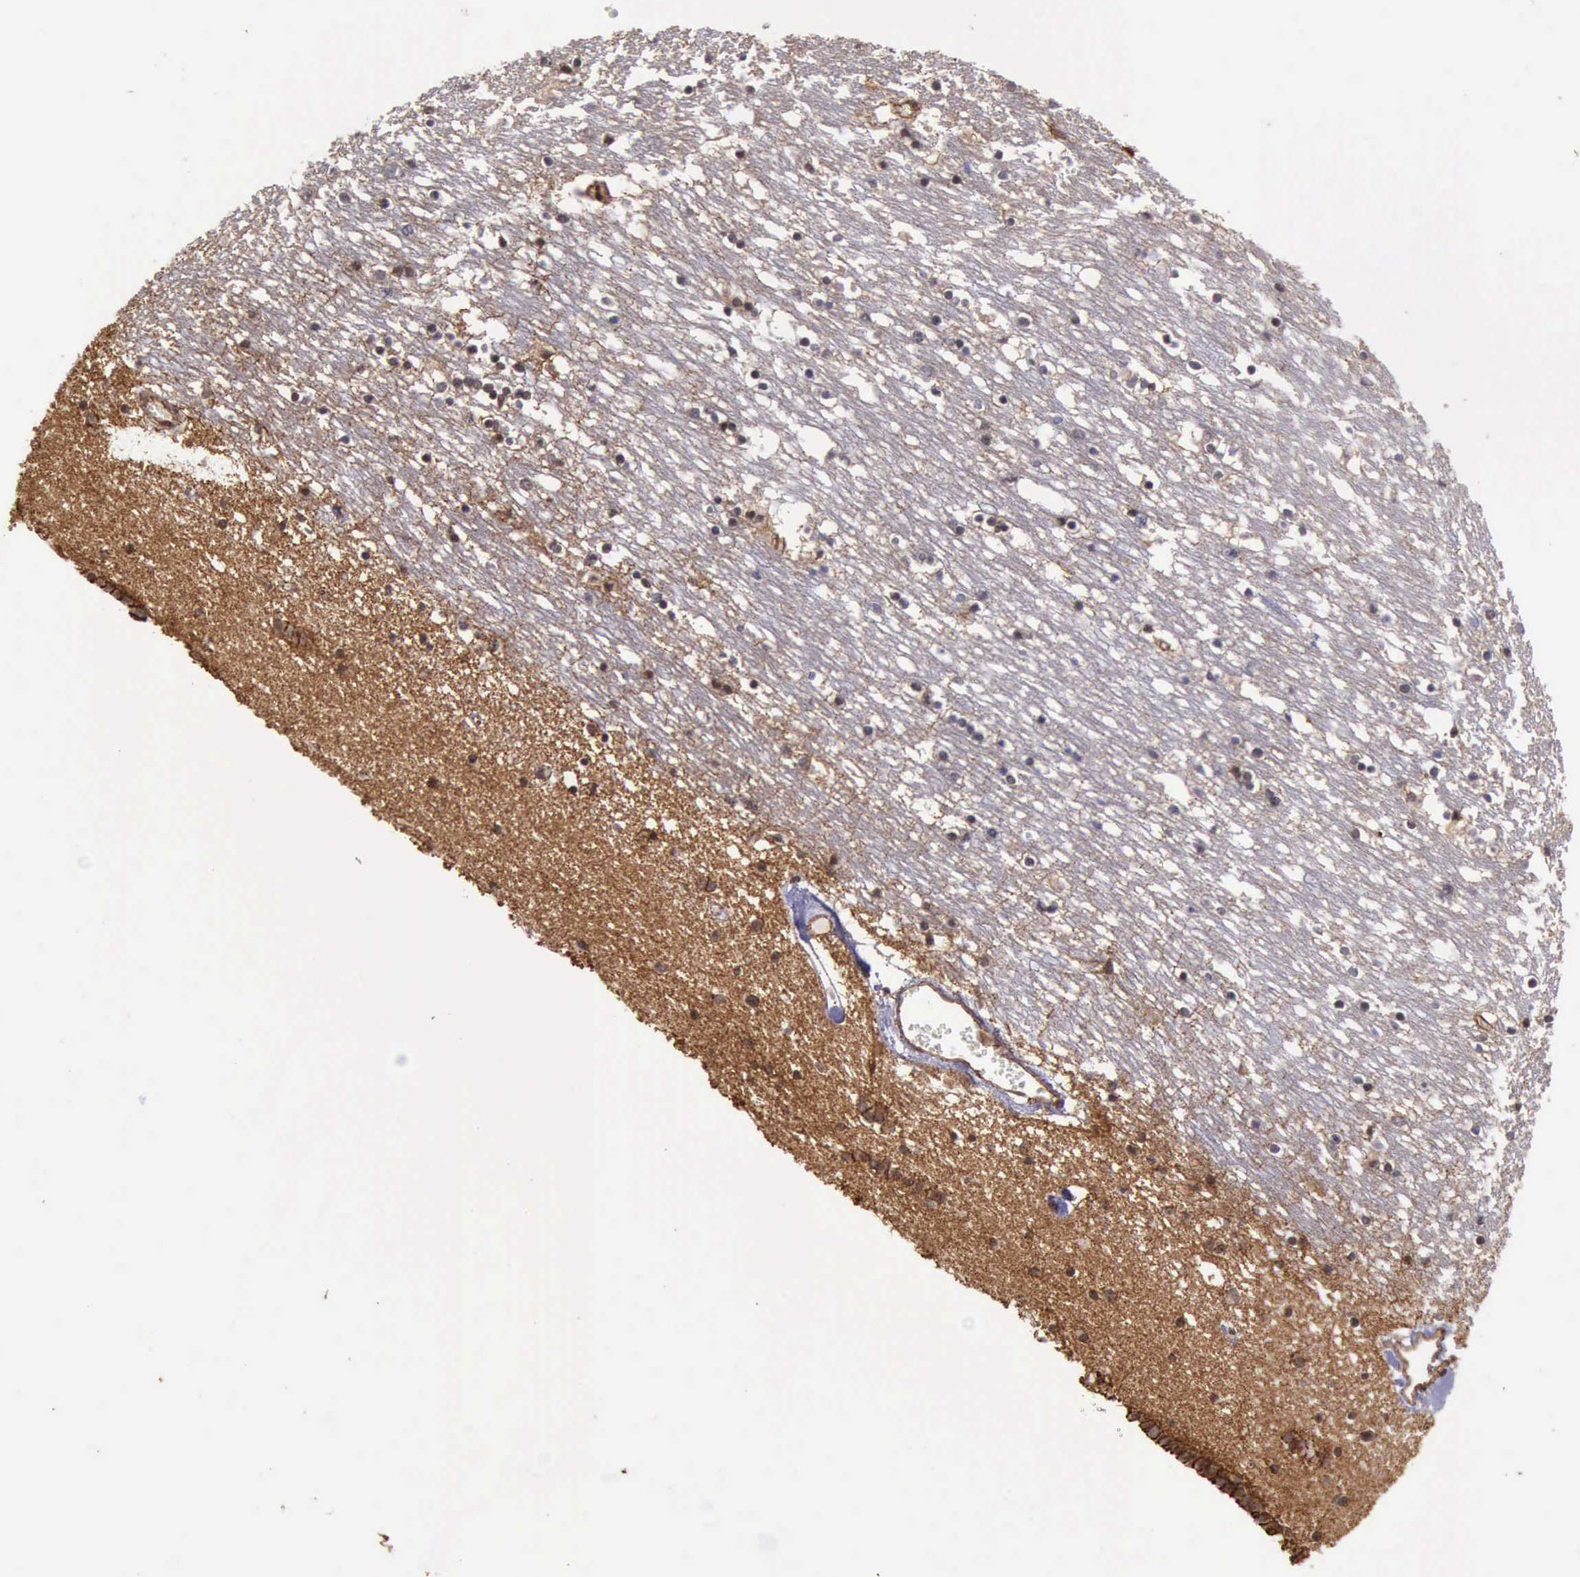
{"staining": {"intensity": "weak", "quantity": "<25%", "location": "nuclear"}, "tissue": "caudate", "cell_type": "Glial cells", "image_type": "normal", "snomed": [{"axis": "morphology", "description": "Normal tissue, NOS"}, {"axis": "topography", "description": "Lateral ventricle wall"}], "caption": "The micrograph displays no significant staining in glial cells of caudate.", "gene": "CTNNB1", "patient": {"sex": "male", "age": 45}}